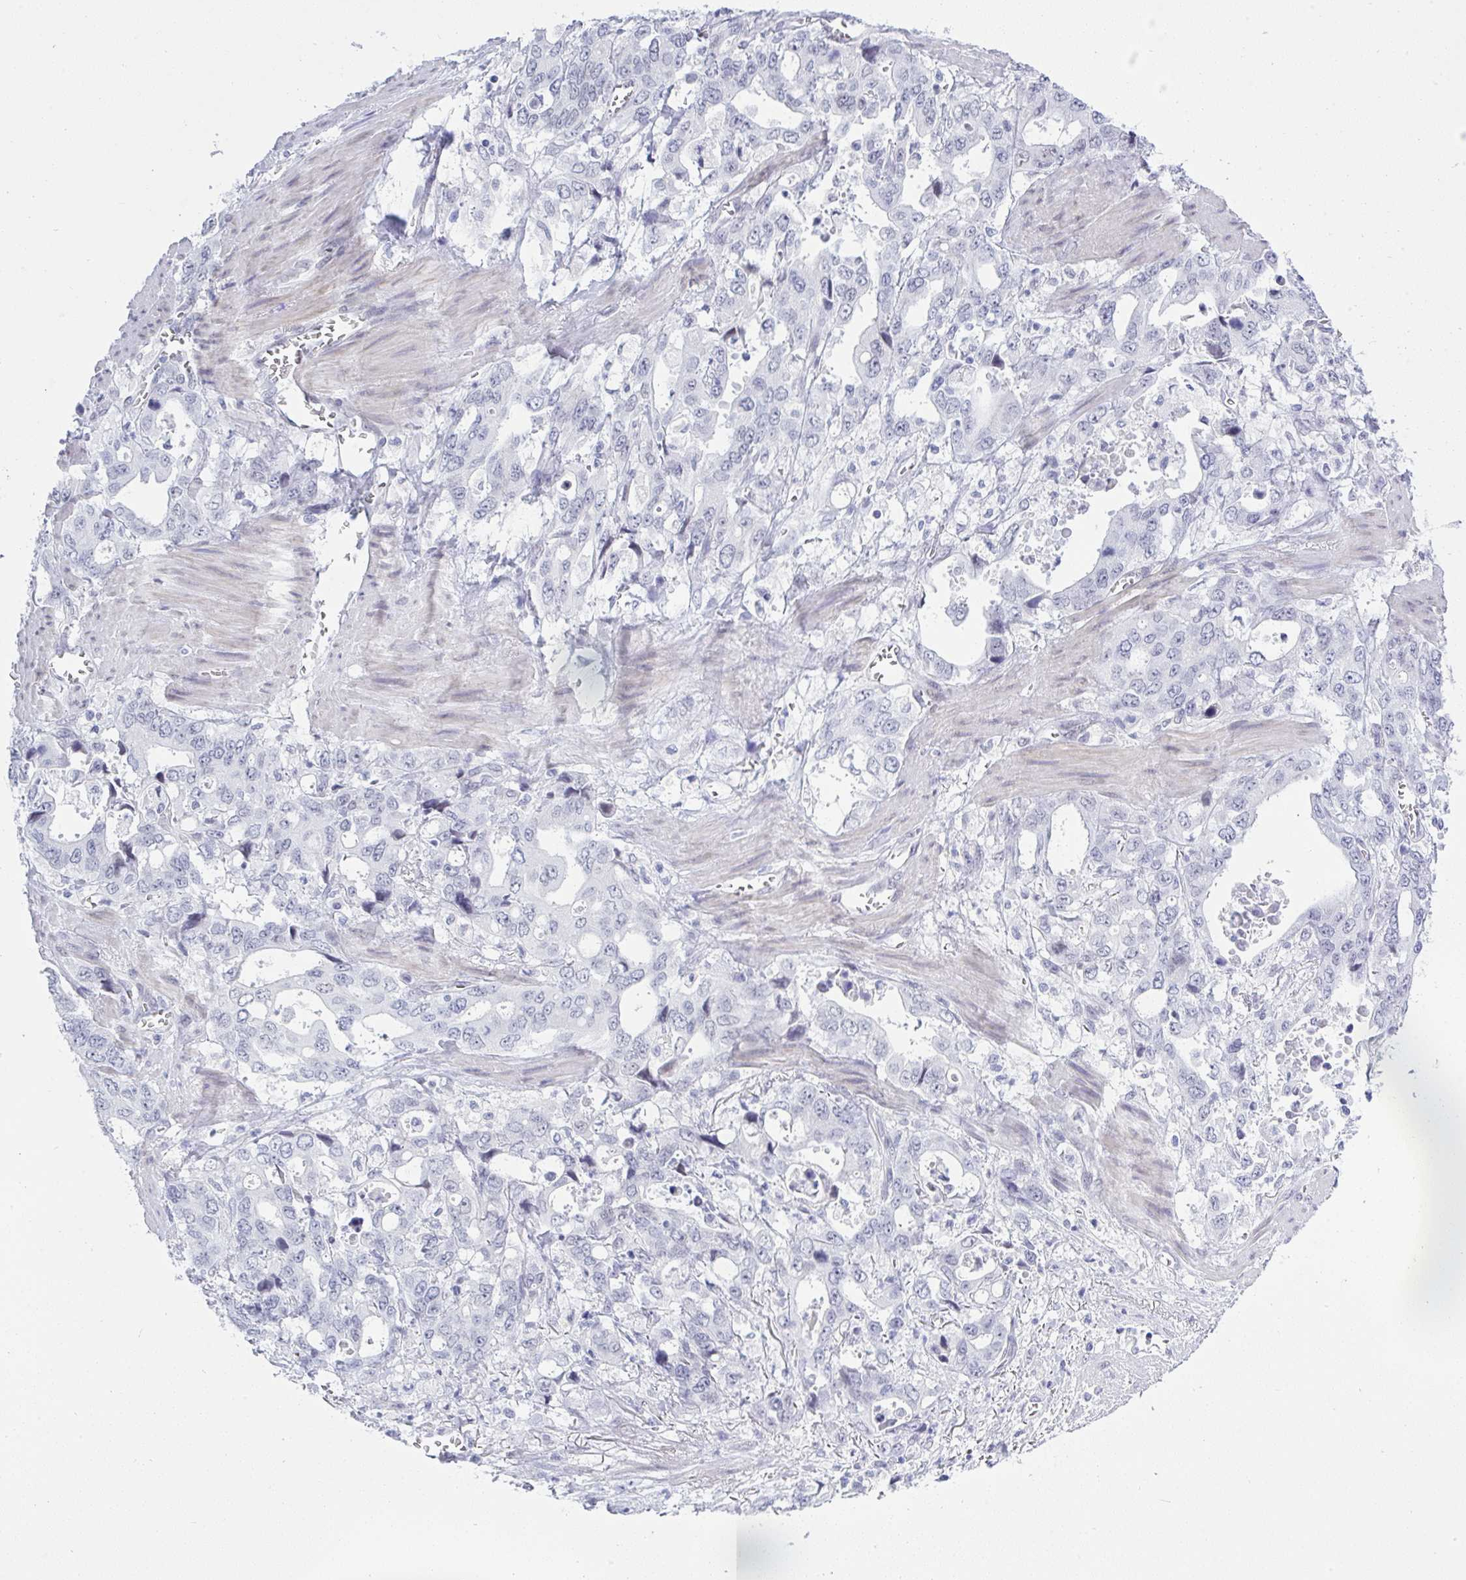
{"staining": {"intensity": "negative", "quantity": "none", "location": "none"}, "tissue": "stomach cancer", "cell_type": "Tumor cells", "image_type": "cancer", "snomed": [{"axis": "morphology", "description": "Adenocarcinoma, NOS"}, {"axis": "topography", "description": "Stomach, upper"}], "caption": "An immunohistochemistry (IHC) image of adenocarcinoma (stomach) is shown. There is no staining in tumor cells of adenocarcinoma (stomach).", "gene": "MFSD4A", "patient": {"sex": "male", "age": 74}}